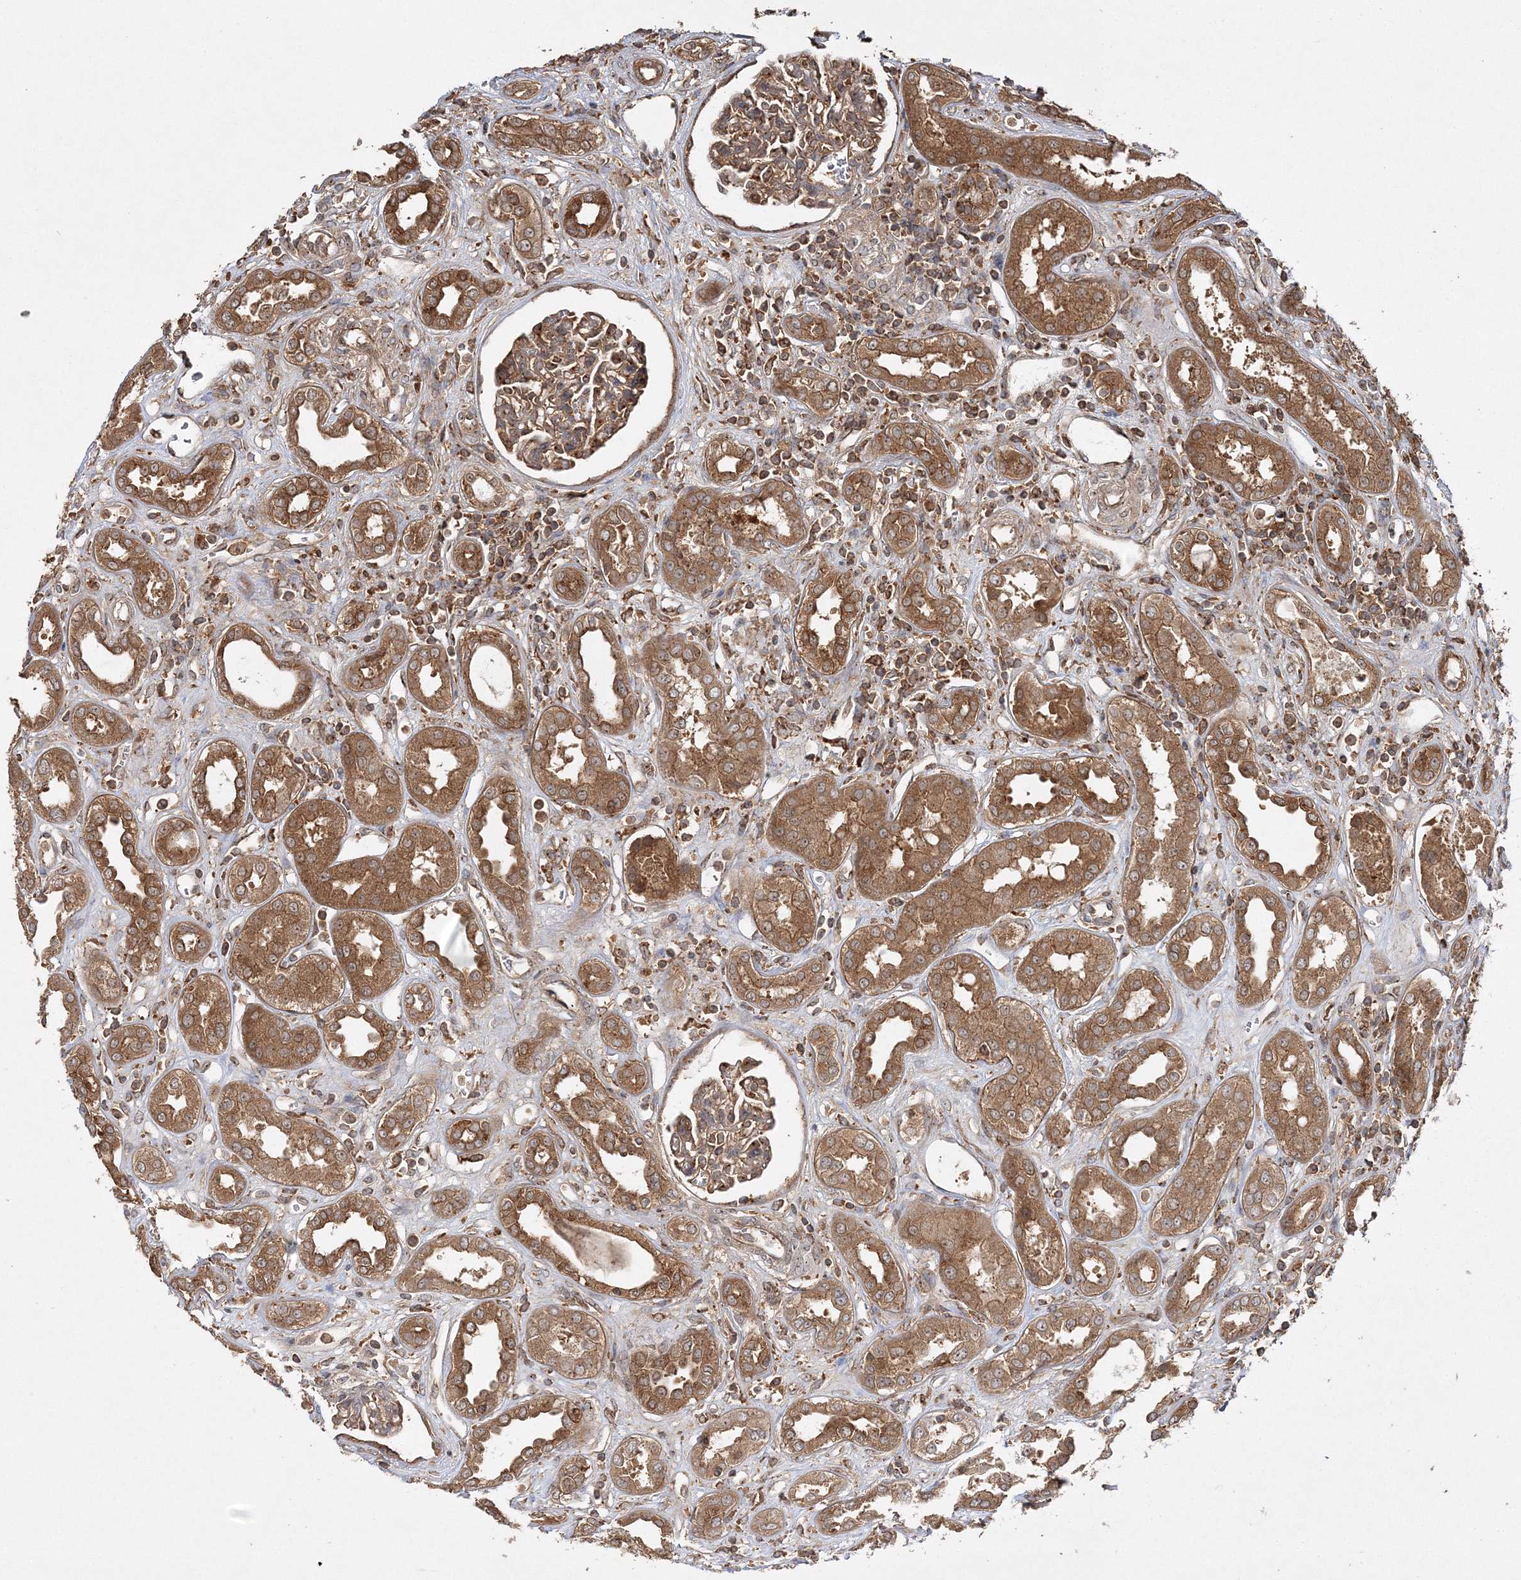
{"staining": {"intensity": "moderate", "quantity": ">75%", "location": "cytoplasmic/membranous"}, "tissue": "kidney", "cell_type": "Cells in glomeruli", "image_type": "normal", "snomed": [{"axis": "morphology", "description": "Normal tissue, NOS"}, {"axis": "topography", "description": "Kidney"}], "caption": "Cells in glomeruli demonstrate medium levels of moderate cytoplasmic/membranous expression in about >75% of cells in benign human kidney. Nuclei are stained in blue.", "gene": "WDR37", "patient": {"sex": "male", "age": 59}}